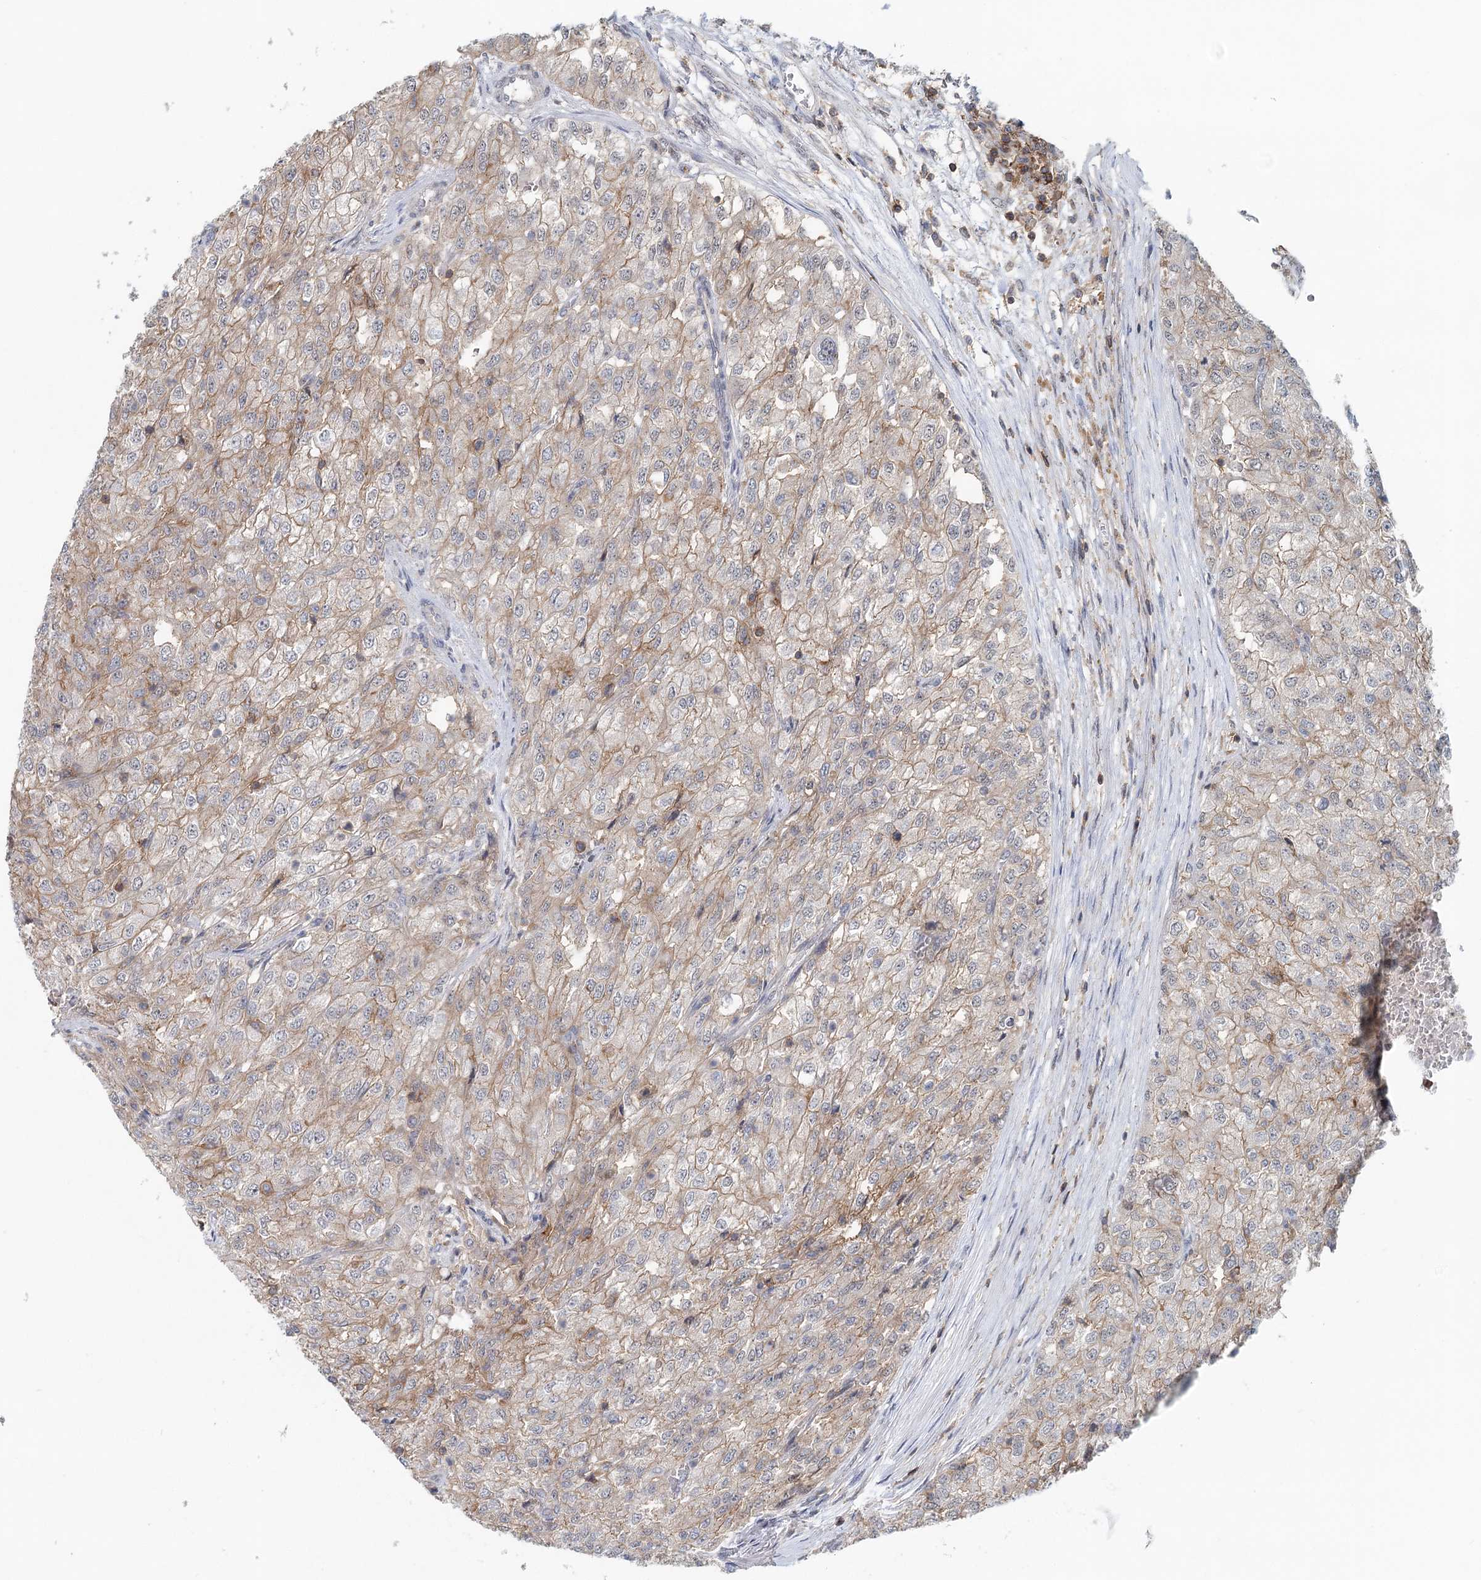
{"staining": {"intensity": "weak", "quantity": ">75%", "location": "cytoplasmic/membranous"}, "tissue": "renal cancer", "cell_type": "Tumor cells", "image_type": "cancer", "snomed": [{"axis": "morphology", "description": "Adenocarcinoma, NOS"}, {"axis": "topography", "description": "Kidney"}], "caption": "This image exhibits immunohistochemistry (IHC) staining of human adenocarcinoma (renal), with low weak cytoplasmic/membranous positivity in approximately >75% of tumor cells.", "gene": "CDC42SE2", "patient": {"sex": "female", "age": 54}}